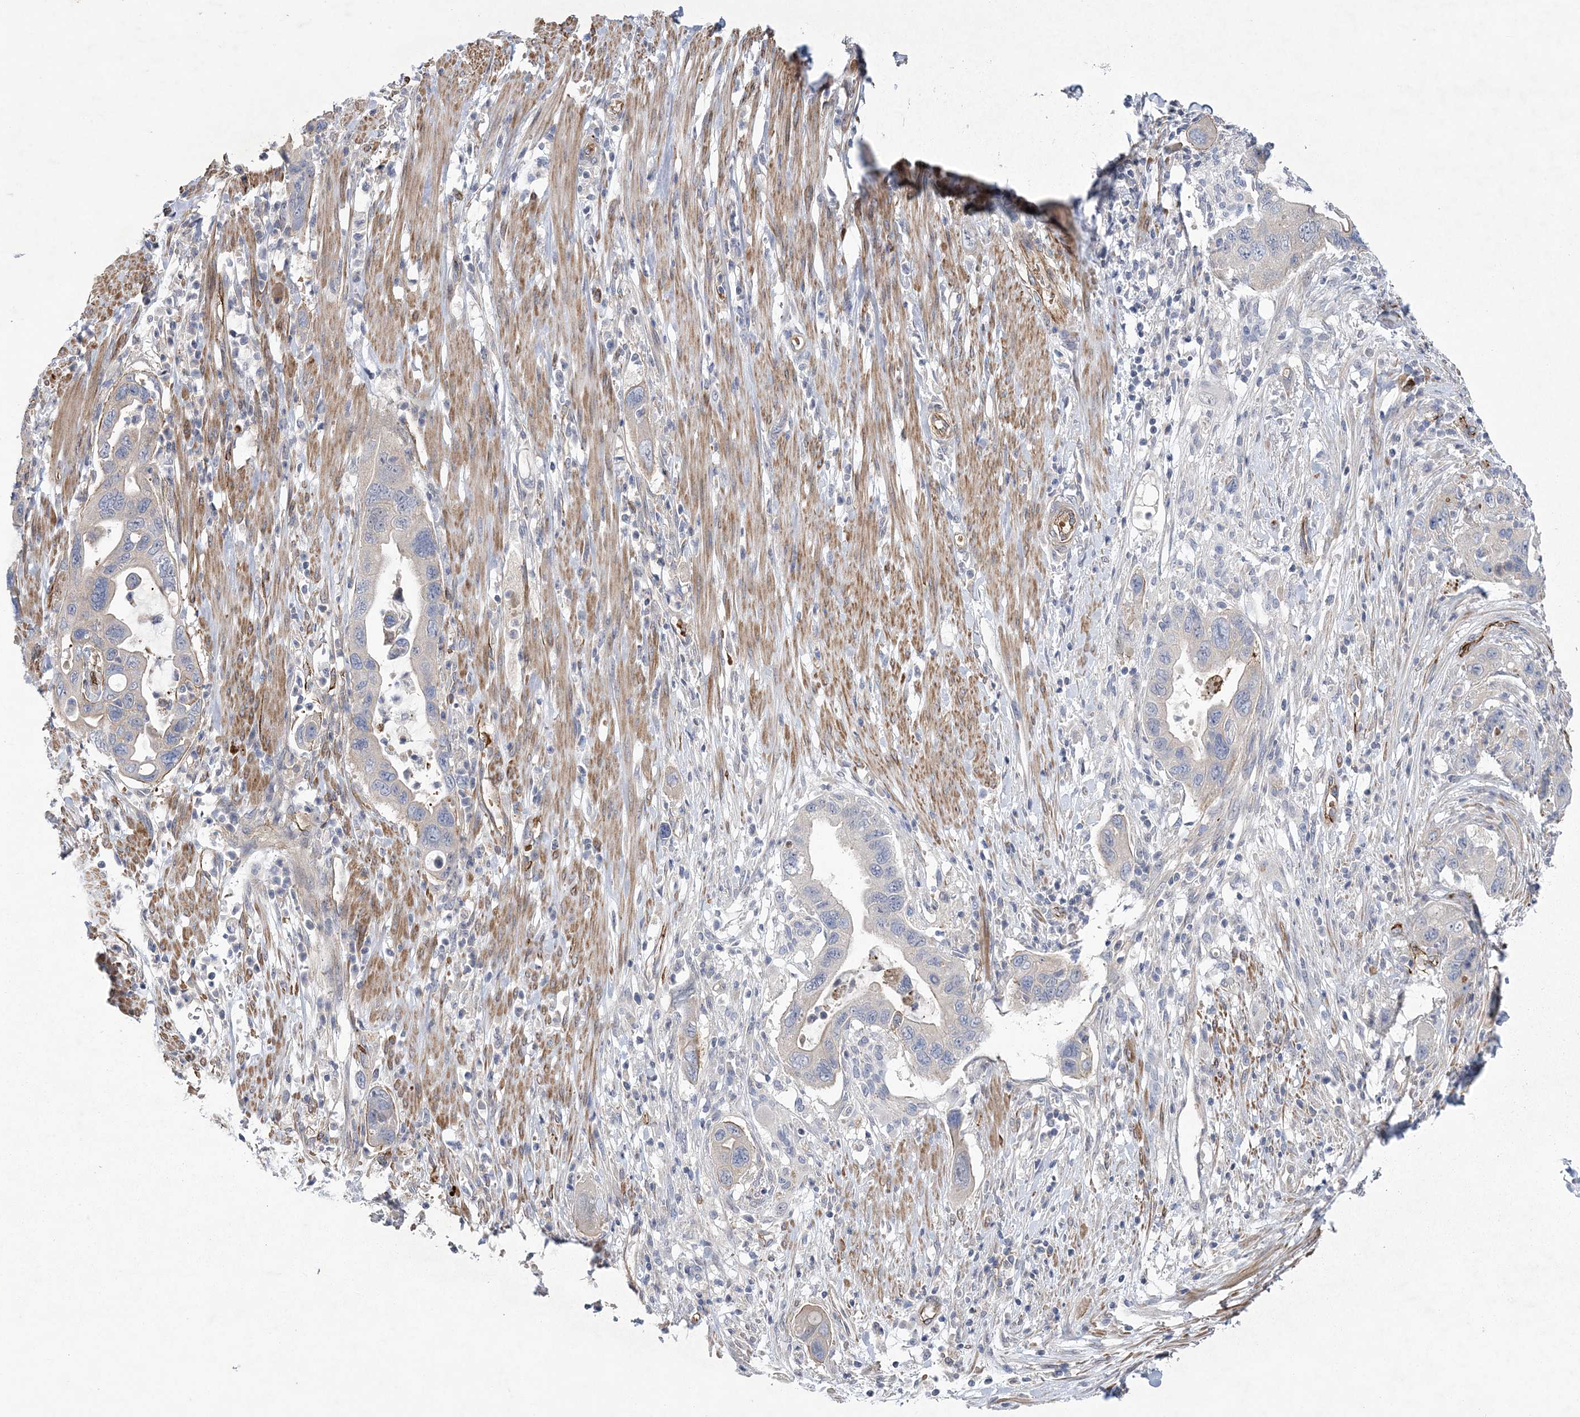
{"staining": {"intensity": "negative", "quantity": "none", "location": "none"}, "tissue": "pancreatic cancer", "cell_type": "Tumor cells", "image_type": "cancer", "snomed": [{"axis": "morphology", "description": "Adenocarcinoma, NOS"}, {"axis": "topography", "description": "Pancreas"}], "caption": "Immunohistochemistry of human pancreatic adenocarcinoma reveals no staining in tumor cells. Nuclei are stained in blue.", "gene": "CALN1", "patient": {"sex": "female", "age": 71}}